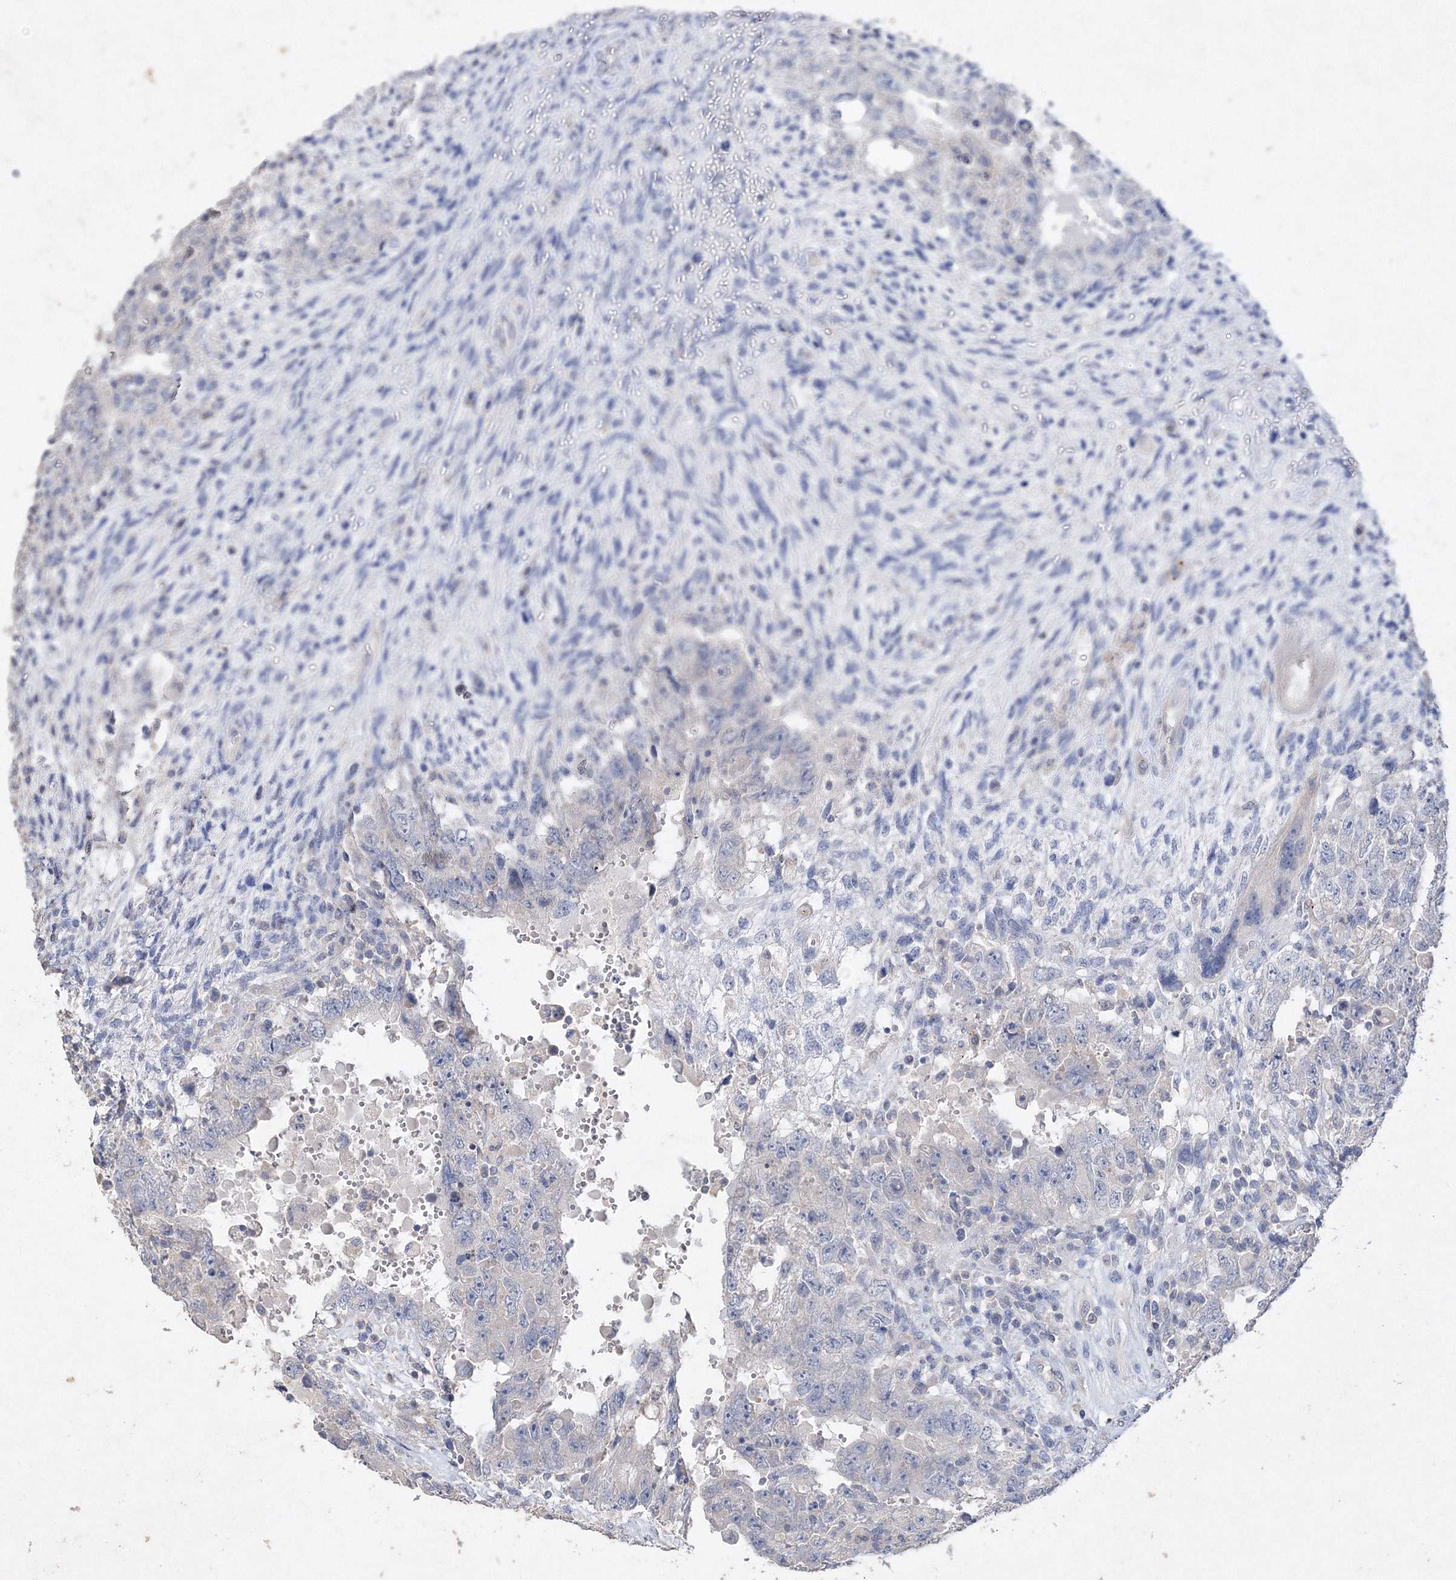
{"staining": {"intensity": "negative", "quantity": "none", "location": "none"}, "tissue": "testis cancer", "cell_type": "Tumor cells", "image_type": "cancer", "snomed": [{"axis": "morphology", "description": "Carcinoma, Embryonal, NOS"}, {"axis": "topography", "description": "Testis"}], "caption": "Immunohistochemical staining of human testis cancer exhibits no significant expression in tumor cells. The staining is performed using DAB brown chromogen with nuclei counter-stained in using hematoxylin.", "gene": "GLS", "patient": {"sex": "male", "age": 26}}